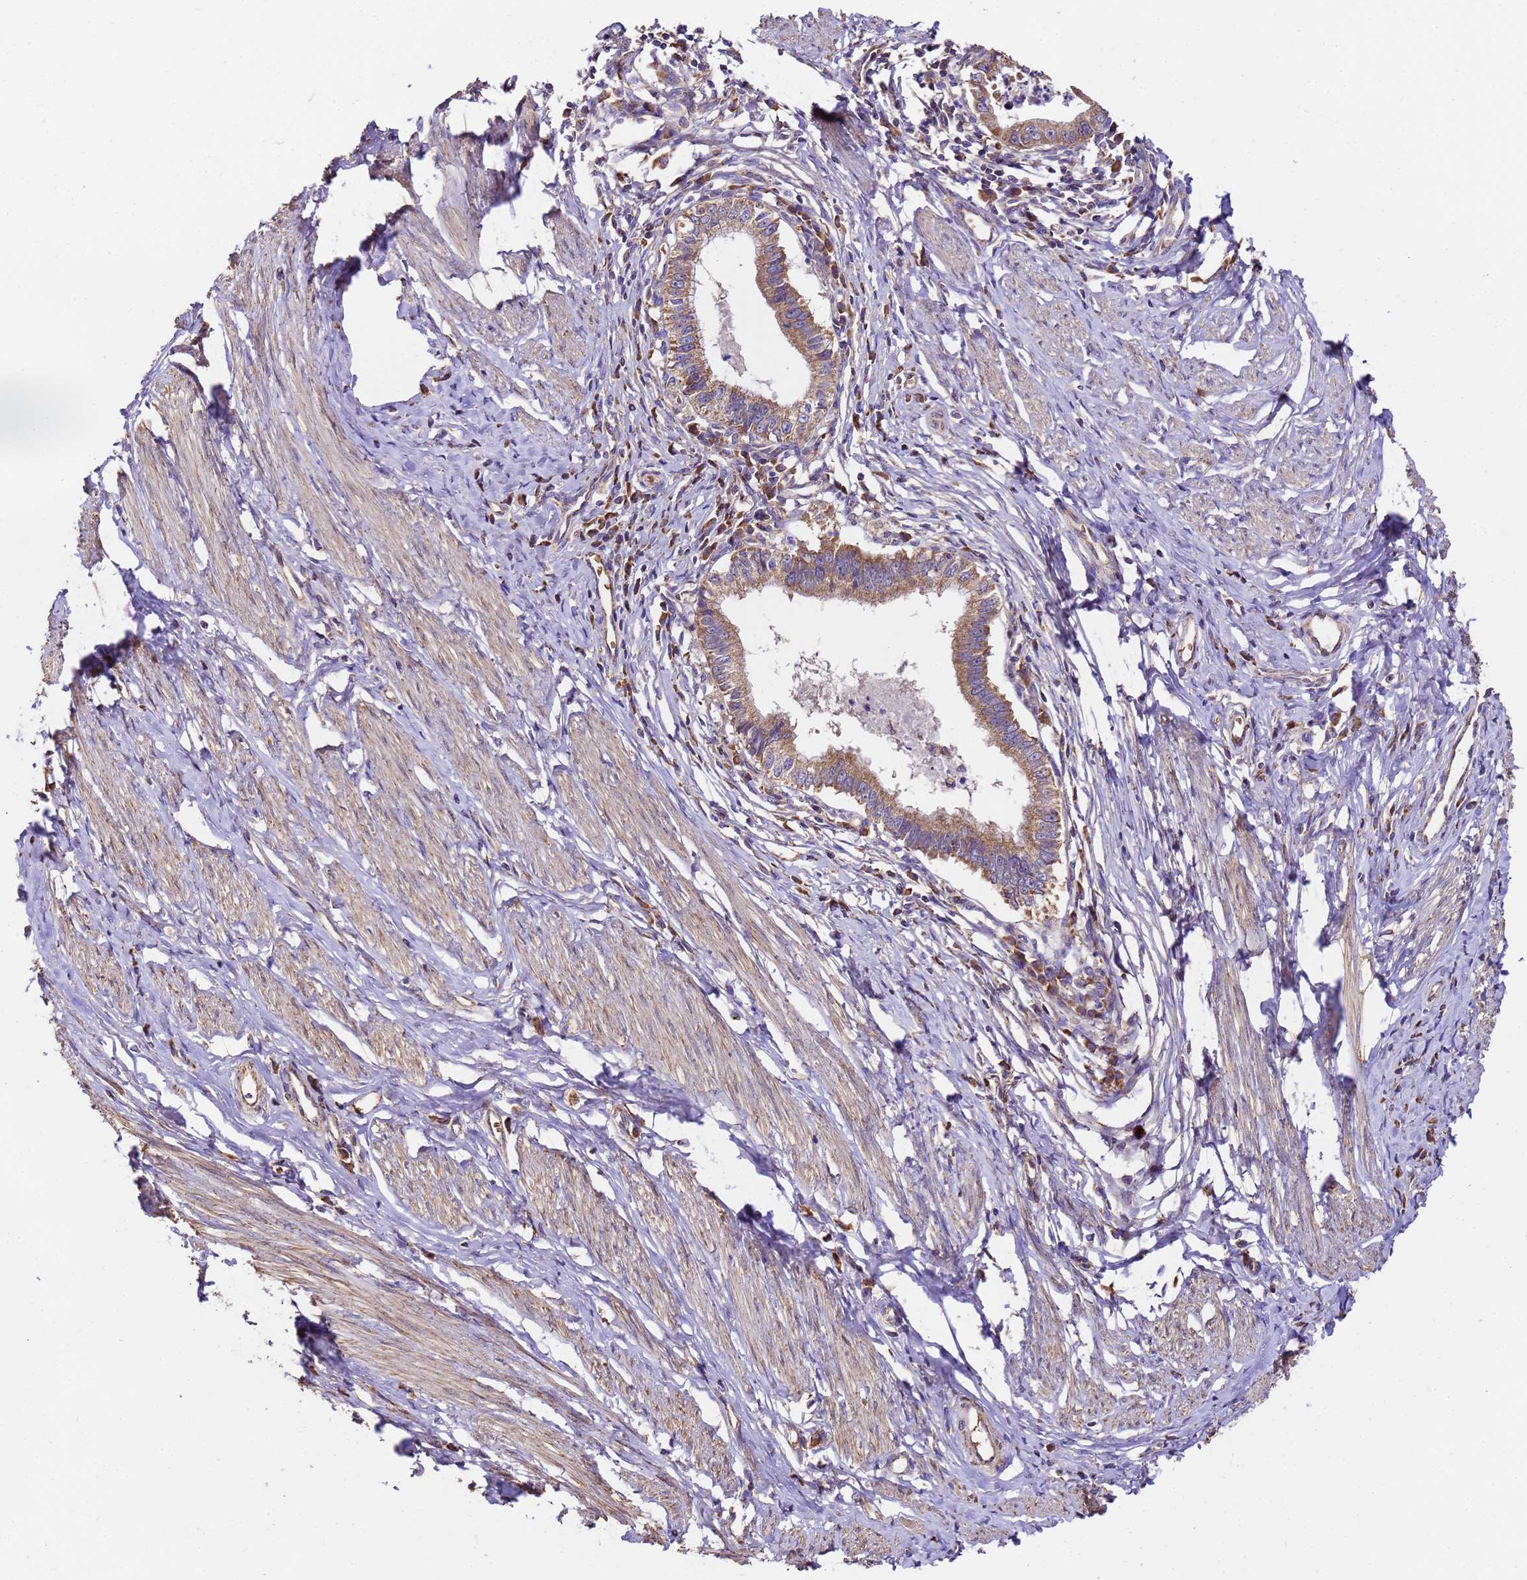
{"staining": {"intensity": "moderate", "quantity": ">75%", "location": "cytoplasmic/membranous"}, "tissue": "cervical cancer", "cell_type": "Tumor cells", "image_type": "cancer", "snomed": [{"axis": "morphology", "description": "Adenocarcinoma, NOS"}, {"axis": "topography", "description": "Cervix"}], "caption": "Protein expression analysis of cervical adenocarcinoma demonstrates moderate cytoplasmic/membranous expression in approximately >75% of tumor cells.", "gene": "LRRIQ1", "patient": {"sex": "female", "age": 36}}